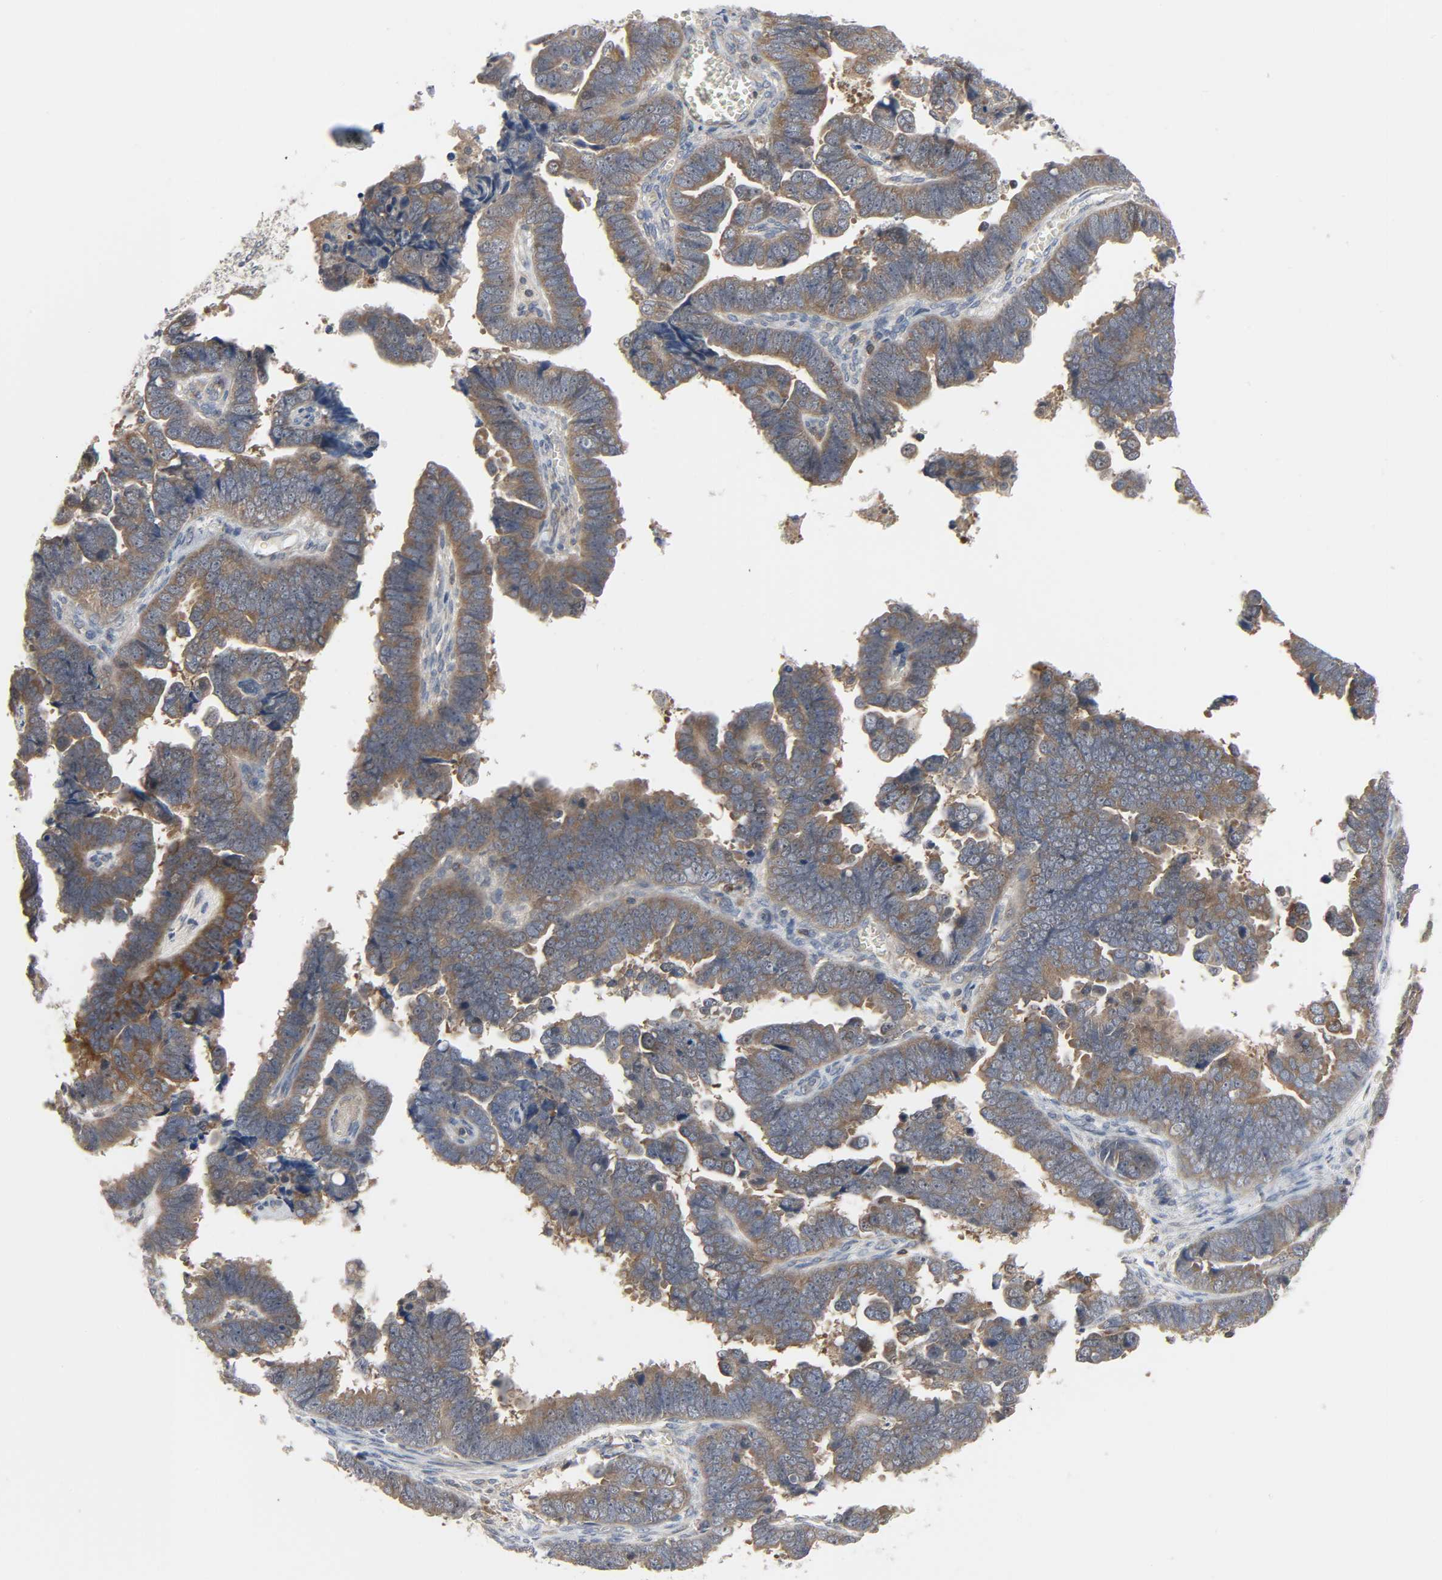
{"staining": {"intensity": "moderate", "quantity": ">75%", "location": "cytoplasmic/membranous"}, "tissue": "endometrial cancer", "cell_type": "Tumor cells", "image_type": "cancer", "snomed": [{"axis": "morphology", "description": "Adenocarcinoma, NOS"}, {"axis": "topography", "description": "Endometrium"}], "caption": "Immunohistochemistry (DAB (3,3'-diaminobenzidine)) staining of endometrial cancer (adenocarcinoma) shows moderate cytoplasmic/membranous protein expression in about >75% of tumor cells.", "gene": "PLEKHA2", "patient": {"sex": "female", "age": 75}}